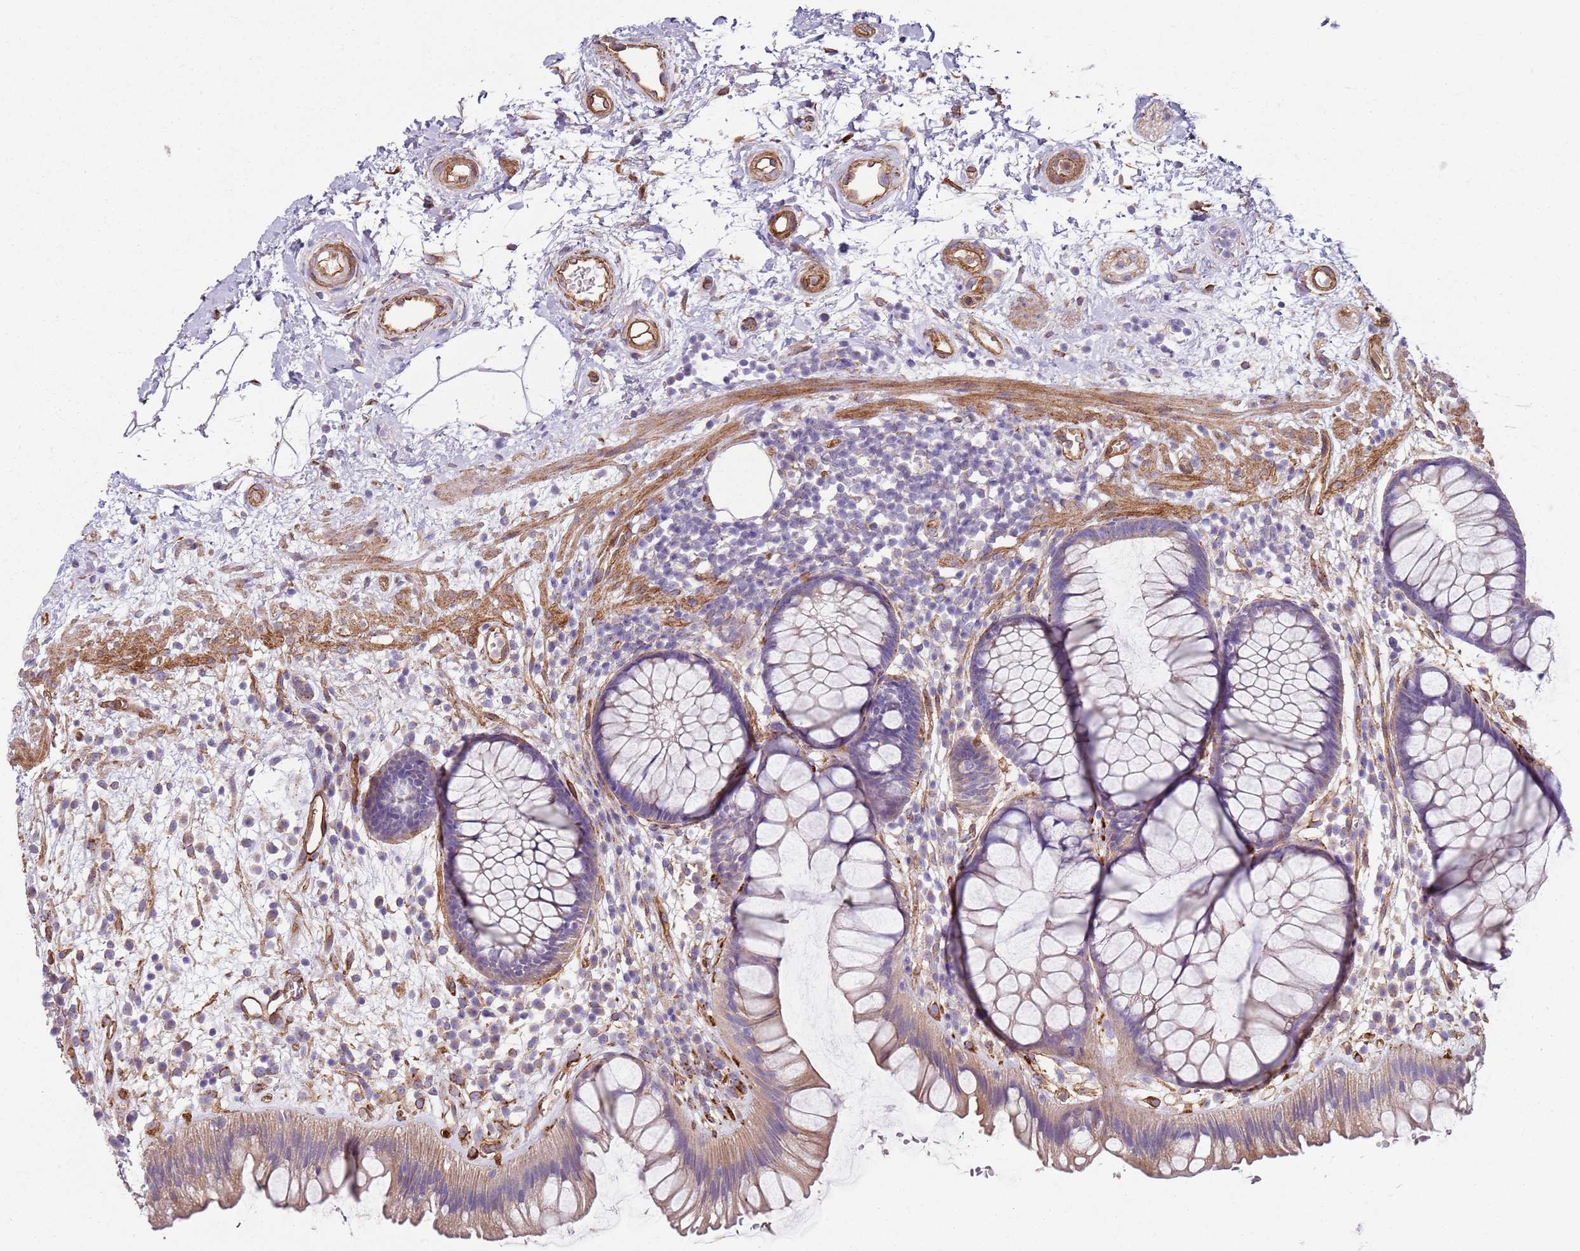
{"staining": {"intensity": "moderate", "quantity": "<25%", "location": "cytoplasmic/membranous"}, "tissue": "rectum", "cell_type": "Glandular cells", "image_type": "normal", "snomed": [{"axis": "morphology", "description": "Normal tissue, NOS"}, {"axis": "topography", "description": "Rectum"}], "caption": "DAB immunohistochemical staining of benign rectum displays moderate cytoplasmic/membranous protein expression in approximately <25% of glandular cells.", "gene": "PHLPP2", "patient": {"sex": "male", "age": 51}}